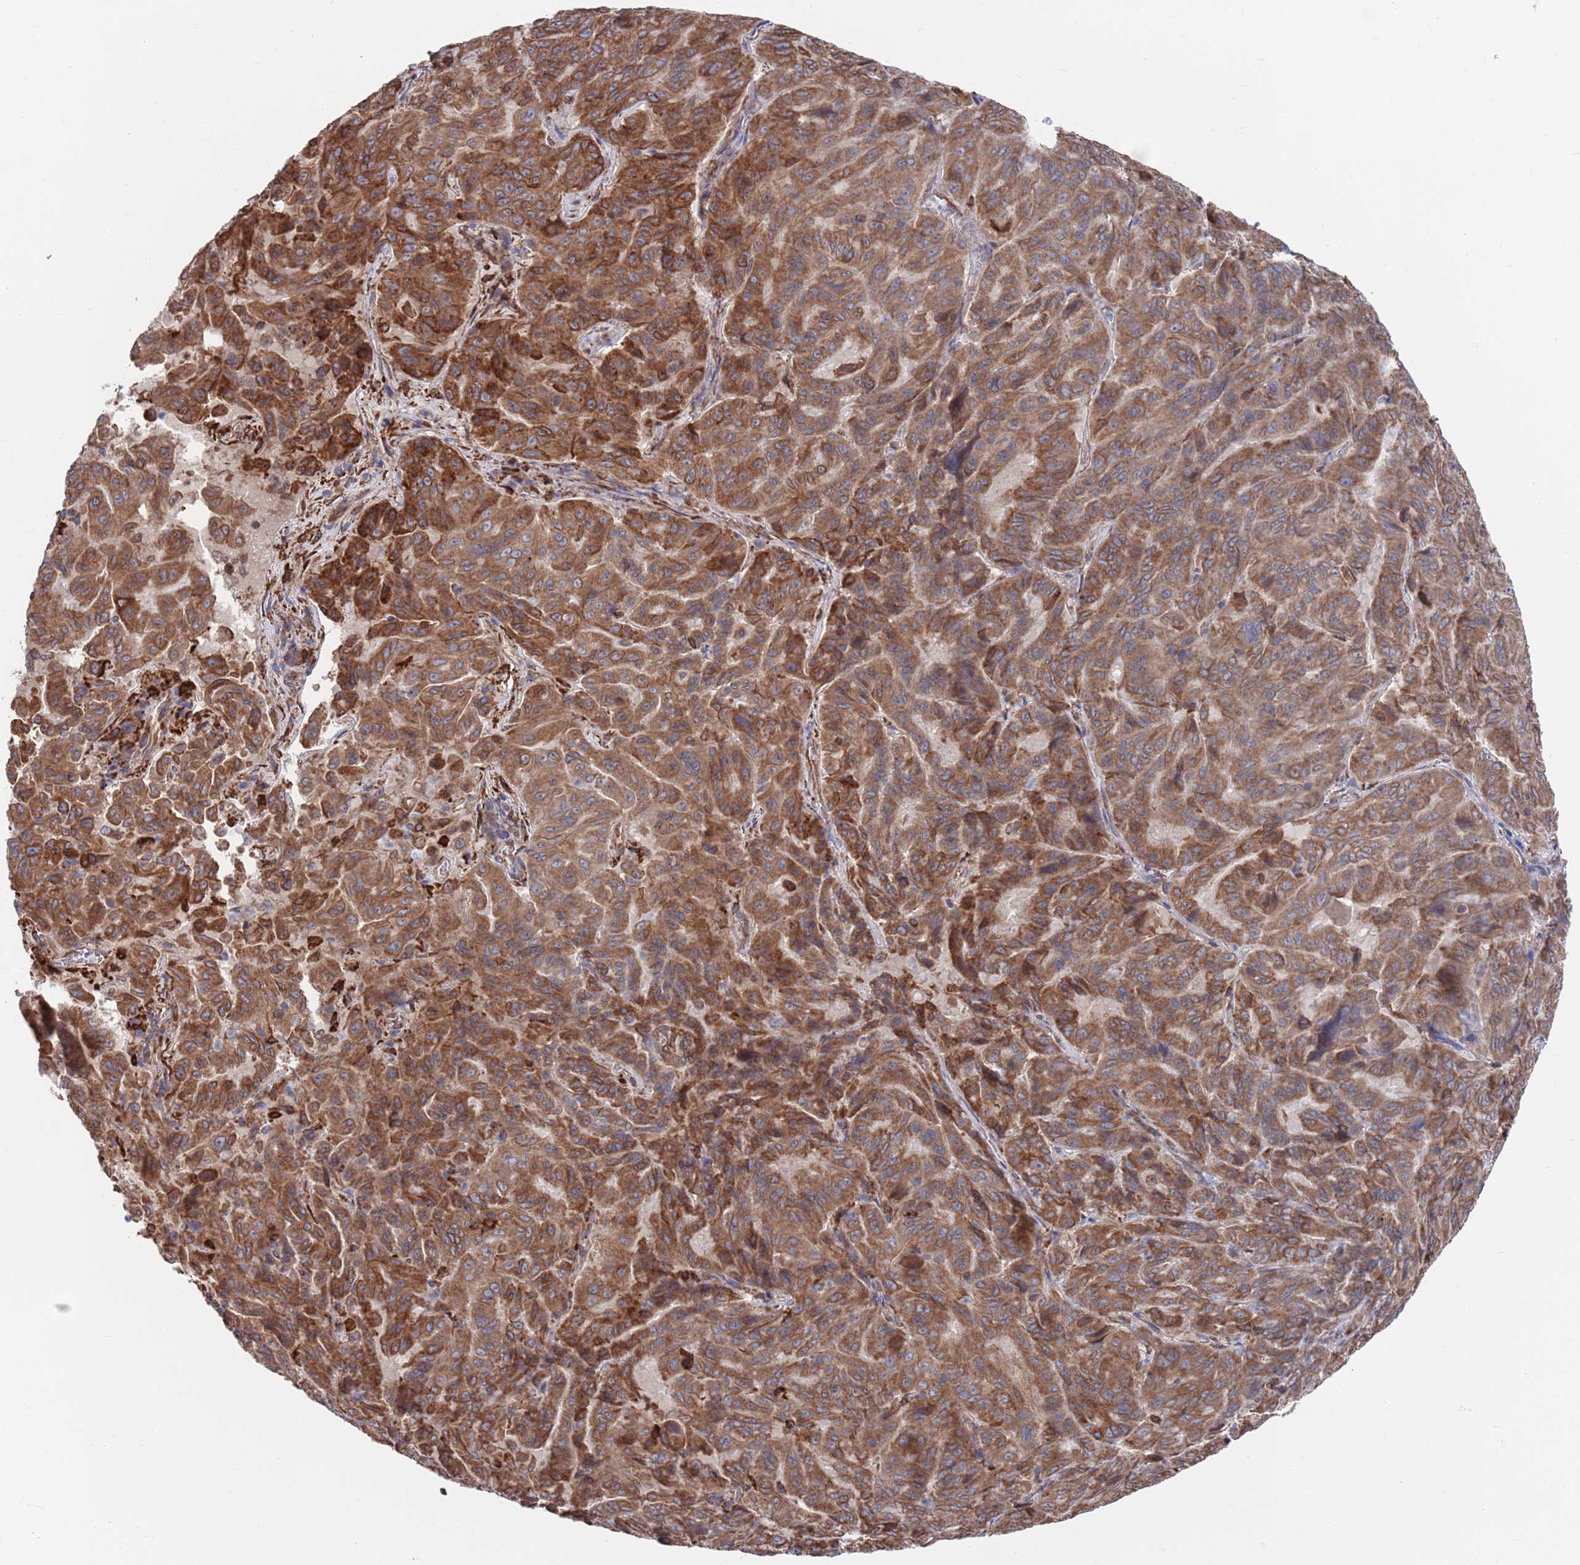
{"staining": {"intensity": "moderate", "quantity": ">75%", "location": "cytoplasmic/membranous"}, "tissue": "pancreatic cancer", "cell_type": "Tumor cells", "image_type": "cancer", "snomed": [{"axis": "morphology", "description": "Adenocarcinoma, NOS"}, {"axis": "topography", "description": "Pancreas"}], "caption": "Immunohistochemical staining of pancreatic adenocarcinoma demonstrates moderate cytoplasmic/membranous protein staining in approximately >75% of tumor cells.", "gene": "GID8", "patient": {"sex": "male", "age": 63}}